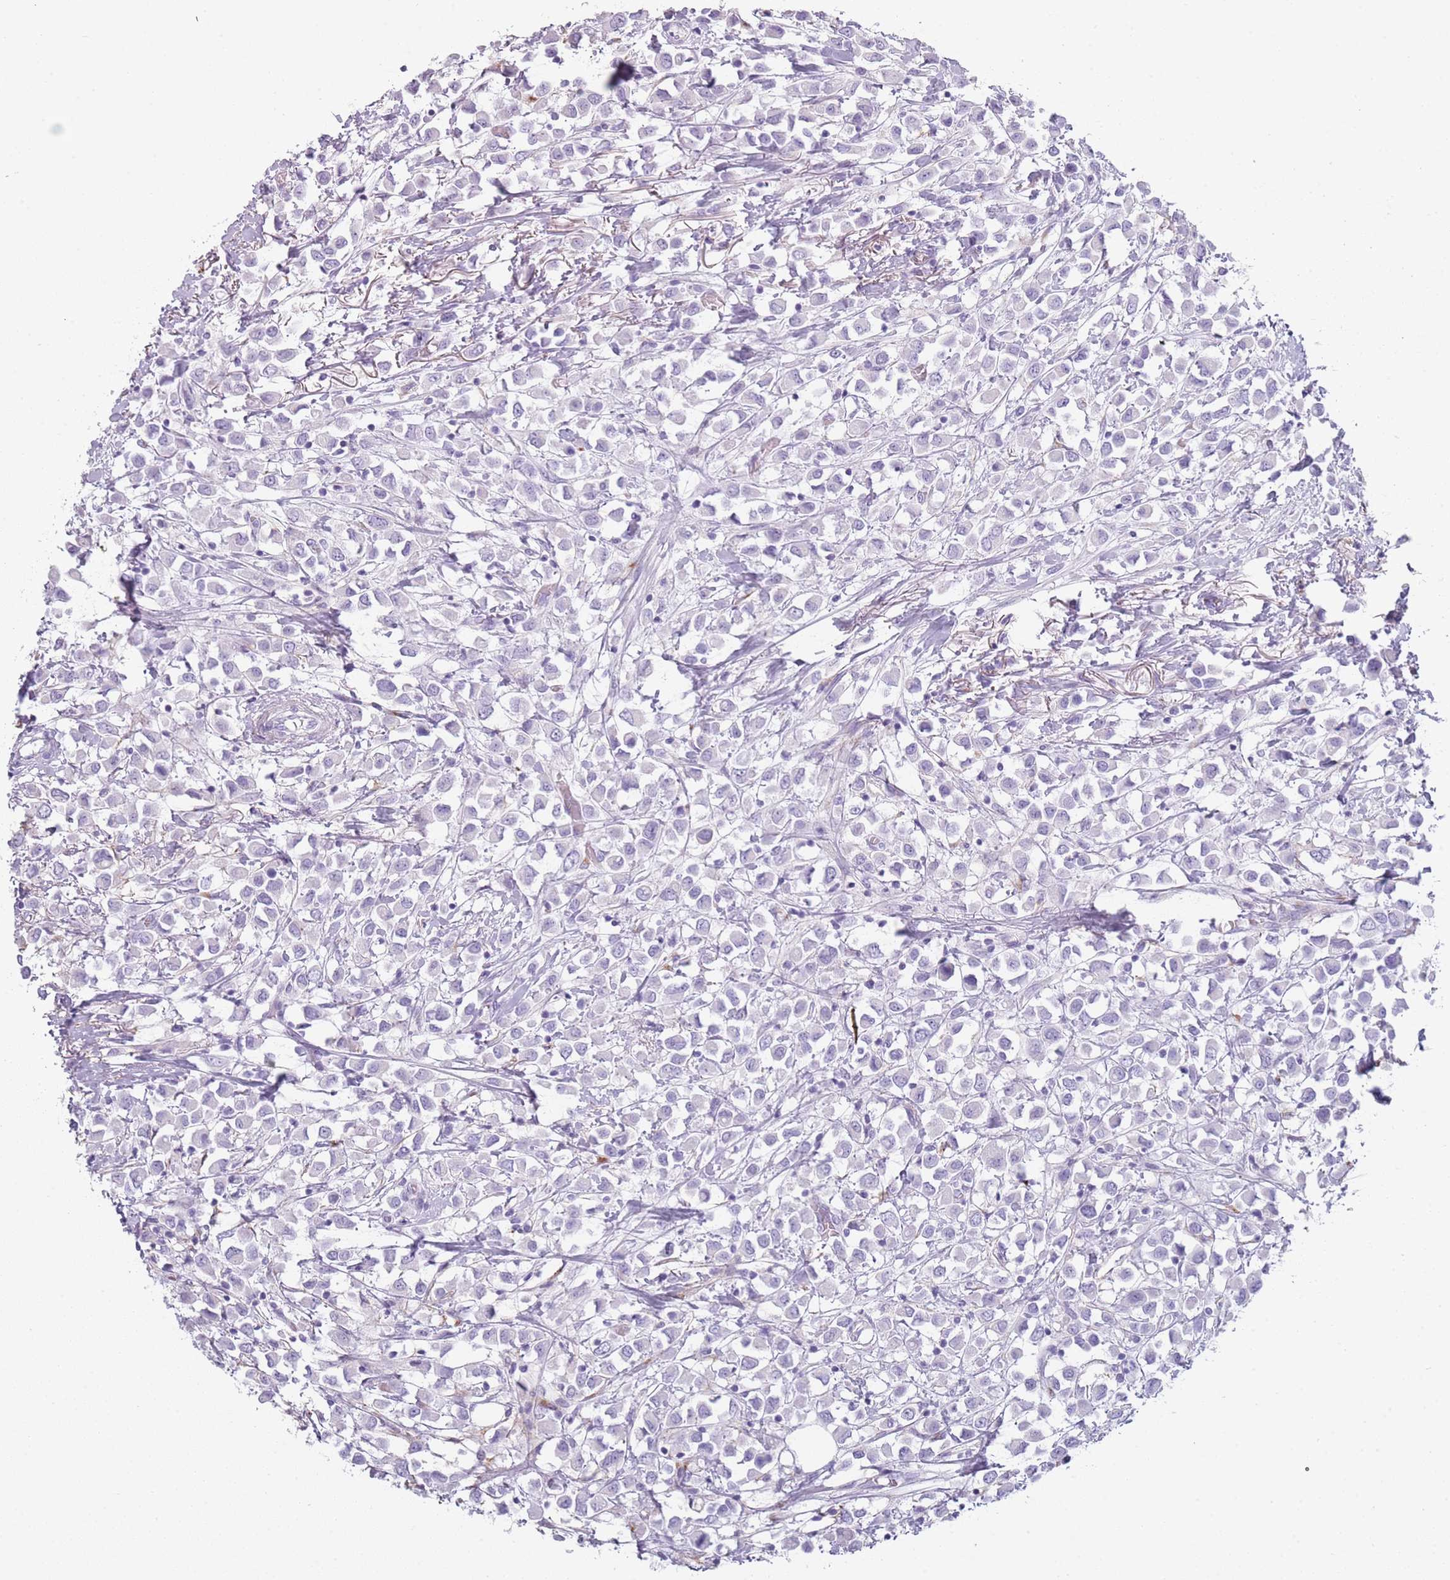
{"staining": {"intensity": "negative", "quantity": "none", "location": "none"}, "tissue": "breast cancer", "cell_type": "Tumor cells", "image_type": "cancer", "snomed": [{"axis": "morphology", "description": "Duct carcinoma"}, {"axis": "topography", "description": "Breast"}], "caption": "This is an IHC histopathology image of breast intraductal carcinoma. There is no positivity in tumor cells.", "gene": "COLEC12", "patient": {"sex": "female", "age": 61}}